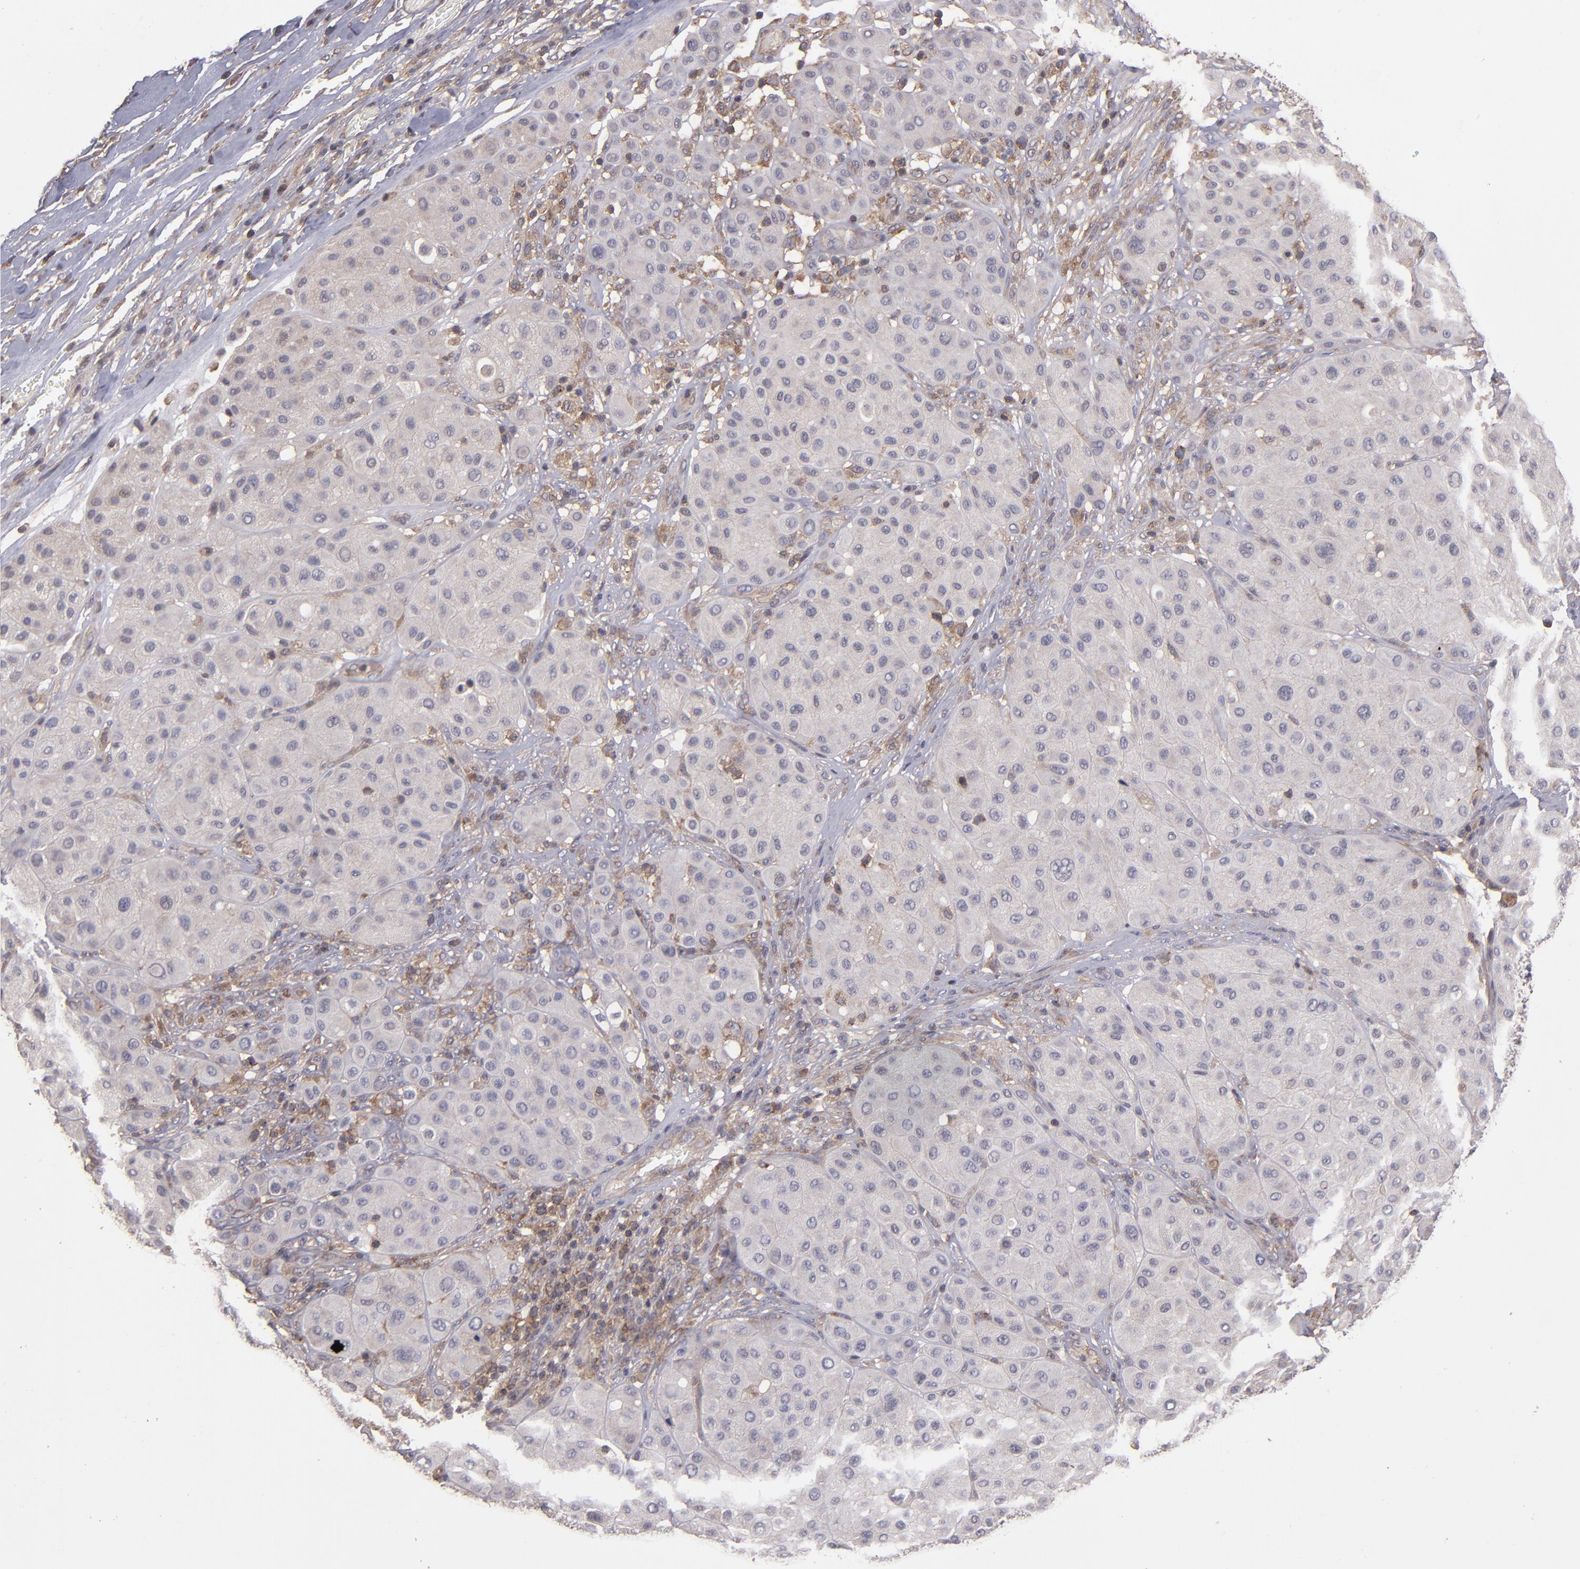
{"staining": {"intensity": "negative", "quantity": "none", "location": "none"}, "tissue": "melanoma", "cell_type": "Tumor cells", "image_type": "cancer", "snomed": [{"axis": "morphology", "description": "Normal tissue, NOS"}, {"axis": "morphology", "description": "Malignant melanoma, Metastatic site"}, {"axis": "topography", "description": "Skin"}], "caption": "This image is of malignant melanoma (metastatic site) stained with immunohistochemistry to label a protein in brown with the nuclei are counter-stained blue. There is no expression in tumor cells.", "gene": "NF2", "patient": {"sex": "male", "age": 41}}